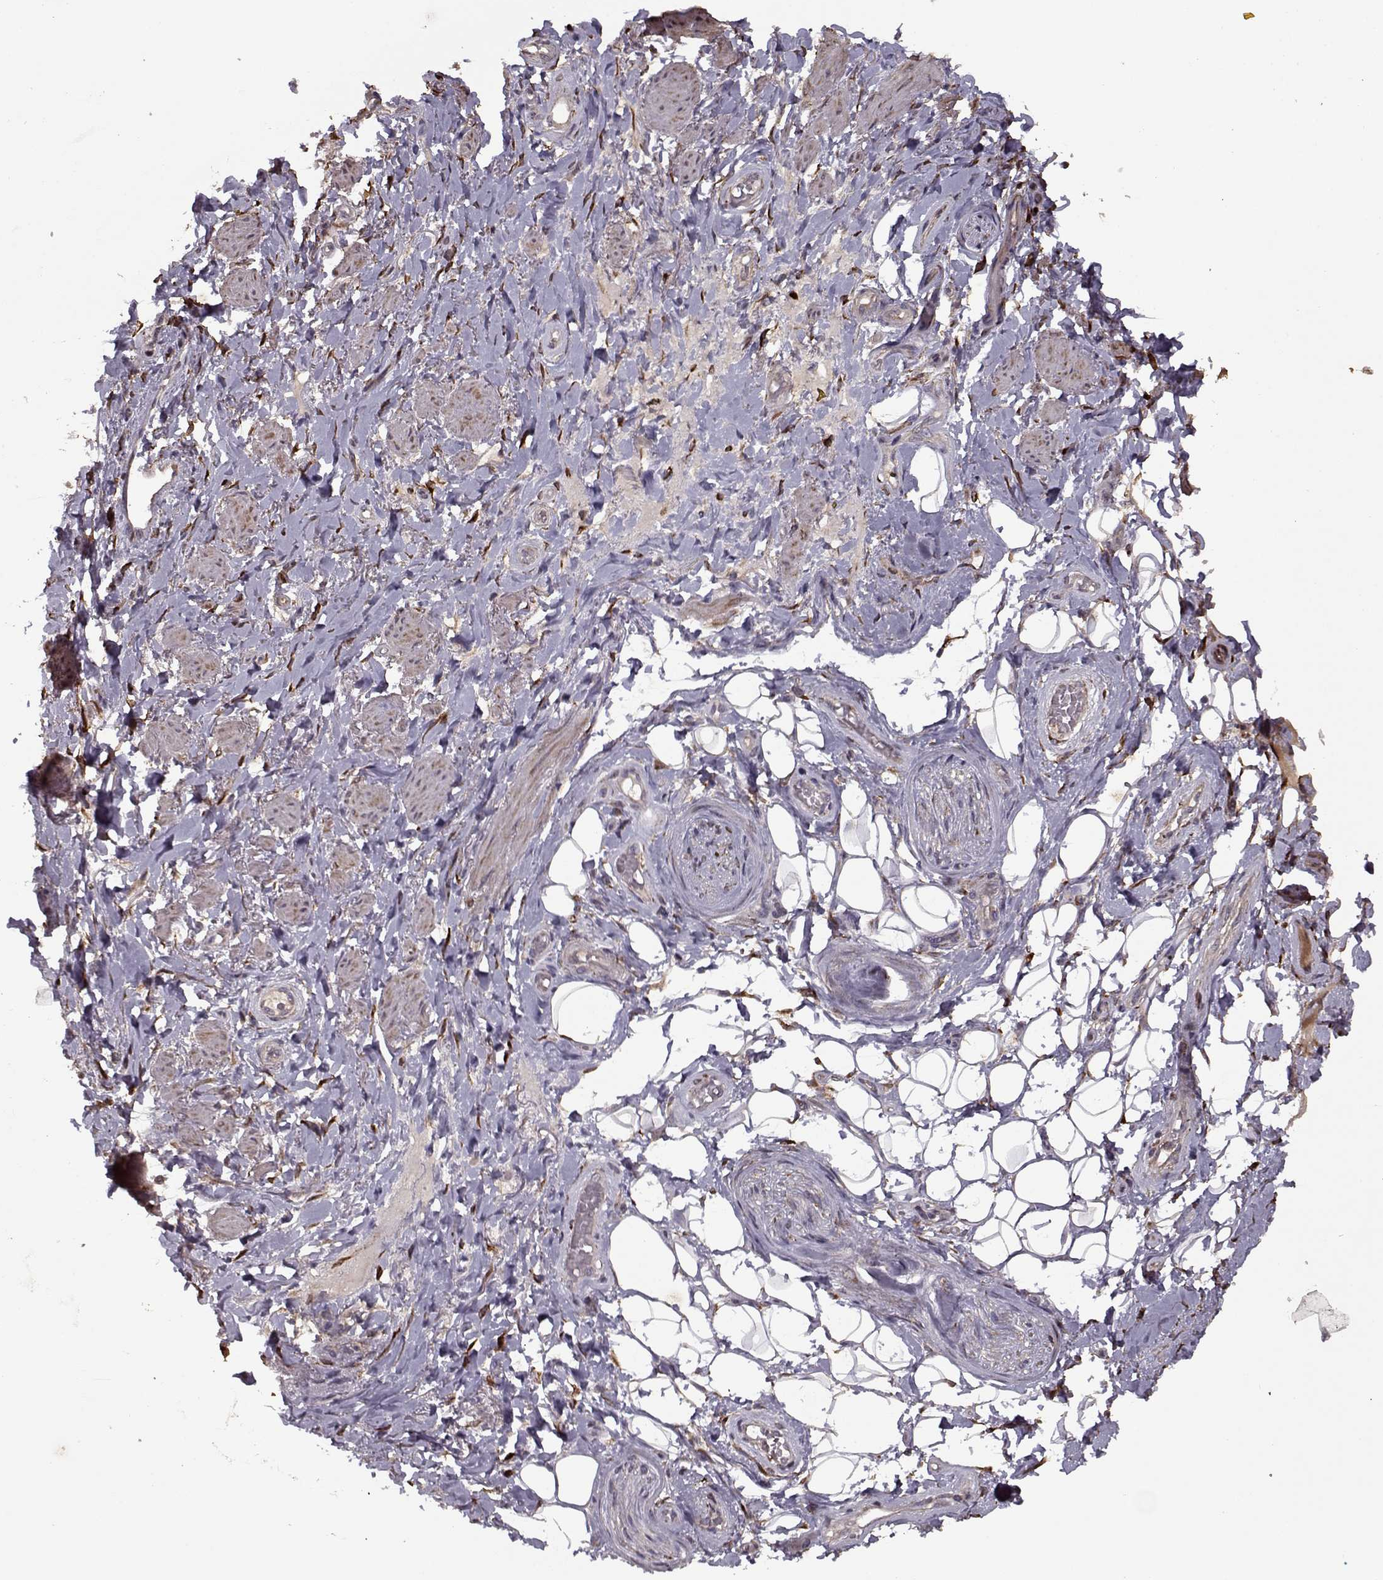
{"staining": {"intensity": "negative", "quantity": "none", "location": "none"}, "tissue": "adipose tissue", "cell_type": "Adipocytes", "image_type": "normal", "snomed": [{"axis": "morphology", "description": "Normal tissue, NOS"}, {"axis": "topography", "description": "Anal"}, {"axis": "topography", "description": "Peripheral nerve tissue"}], "caption": "DAB immunohistochemical staining of unremarkable adipose tissue demonstrates no significant expression in adipocytes. (Stains: DAB immunohistochemistry with hematoxylin counter stain, Microscopy: brightfield microscopy at high magnification).", "gene": "IMMP1L", "patient": {"sex": "male", "age": 53}}